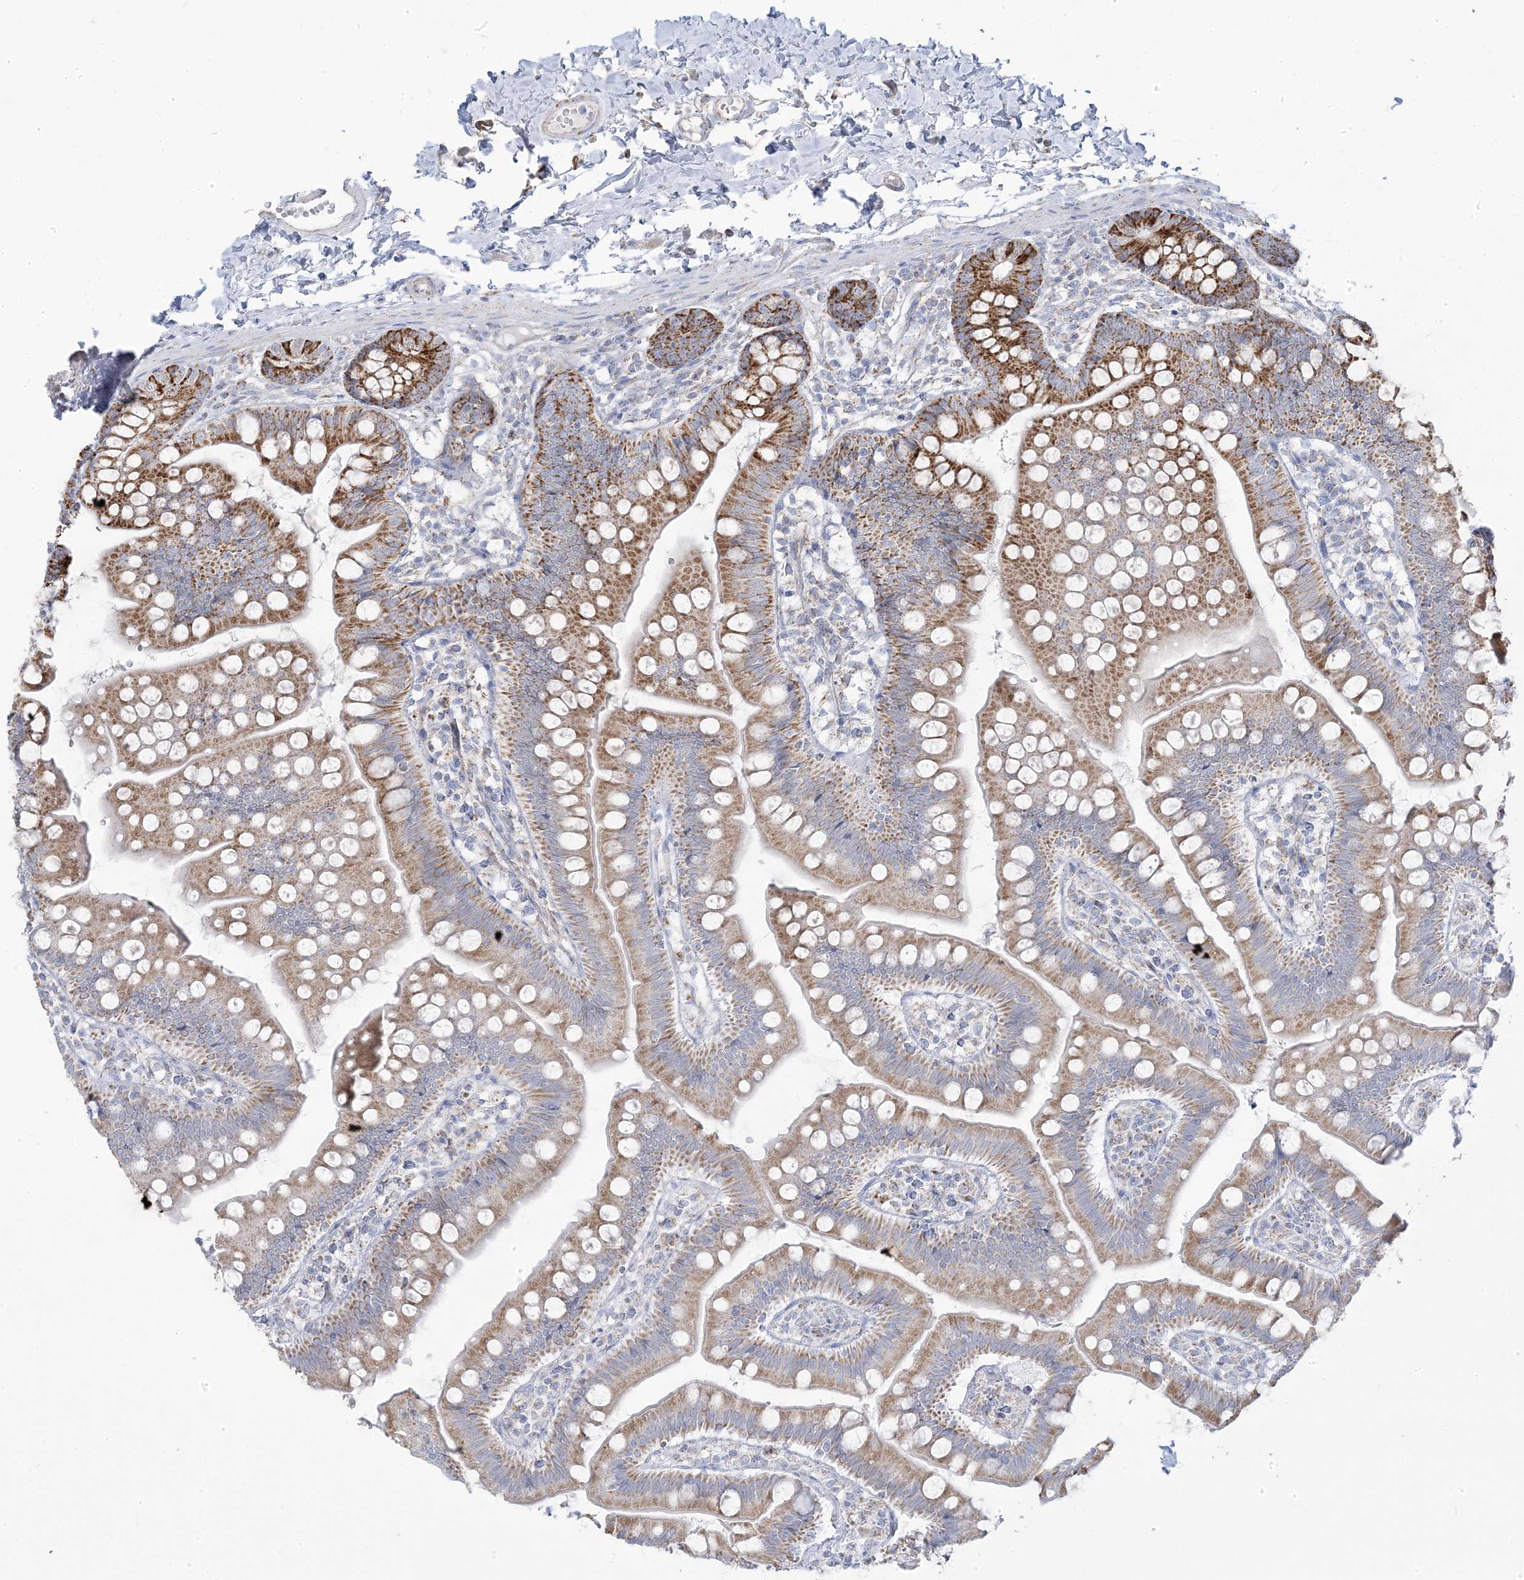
{"staining": {"intensity": "moderate", "quantity": ">75%", "location": "cytoplasmic/membranous"}, "tissue": "small intestine", "cell_type": "Glandular cells", "image_type": "normal", "snomed": [{"axis": "morphology", "description": "Normal tissue, NOS"}, {"axis": "topography", "description": "Small intestine"}], "caption": "Immunohistochemistry (IHC) of benign human small intestine exhibits medium levels of moderate cytoplasmic/membranous expression in about >75% of glandular cells.", "gene": "PCCB", "patient": {"sex": "male", "age": 7}}